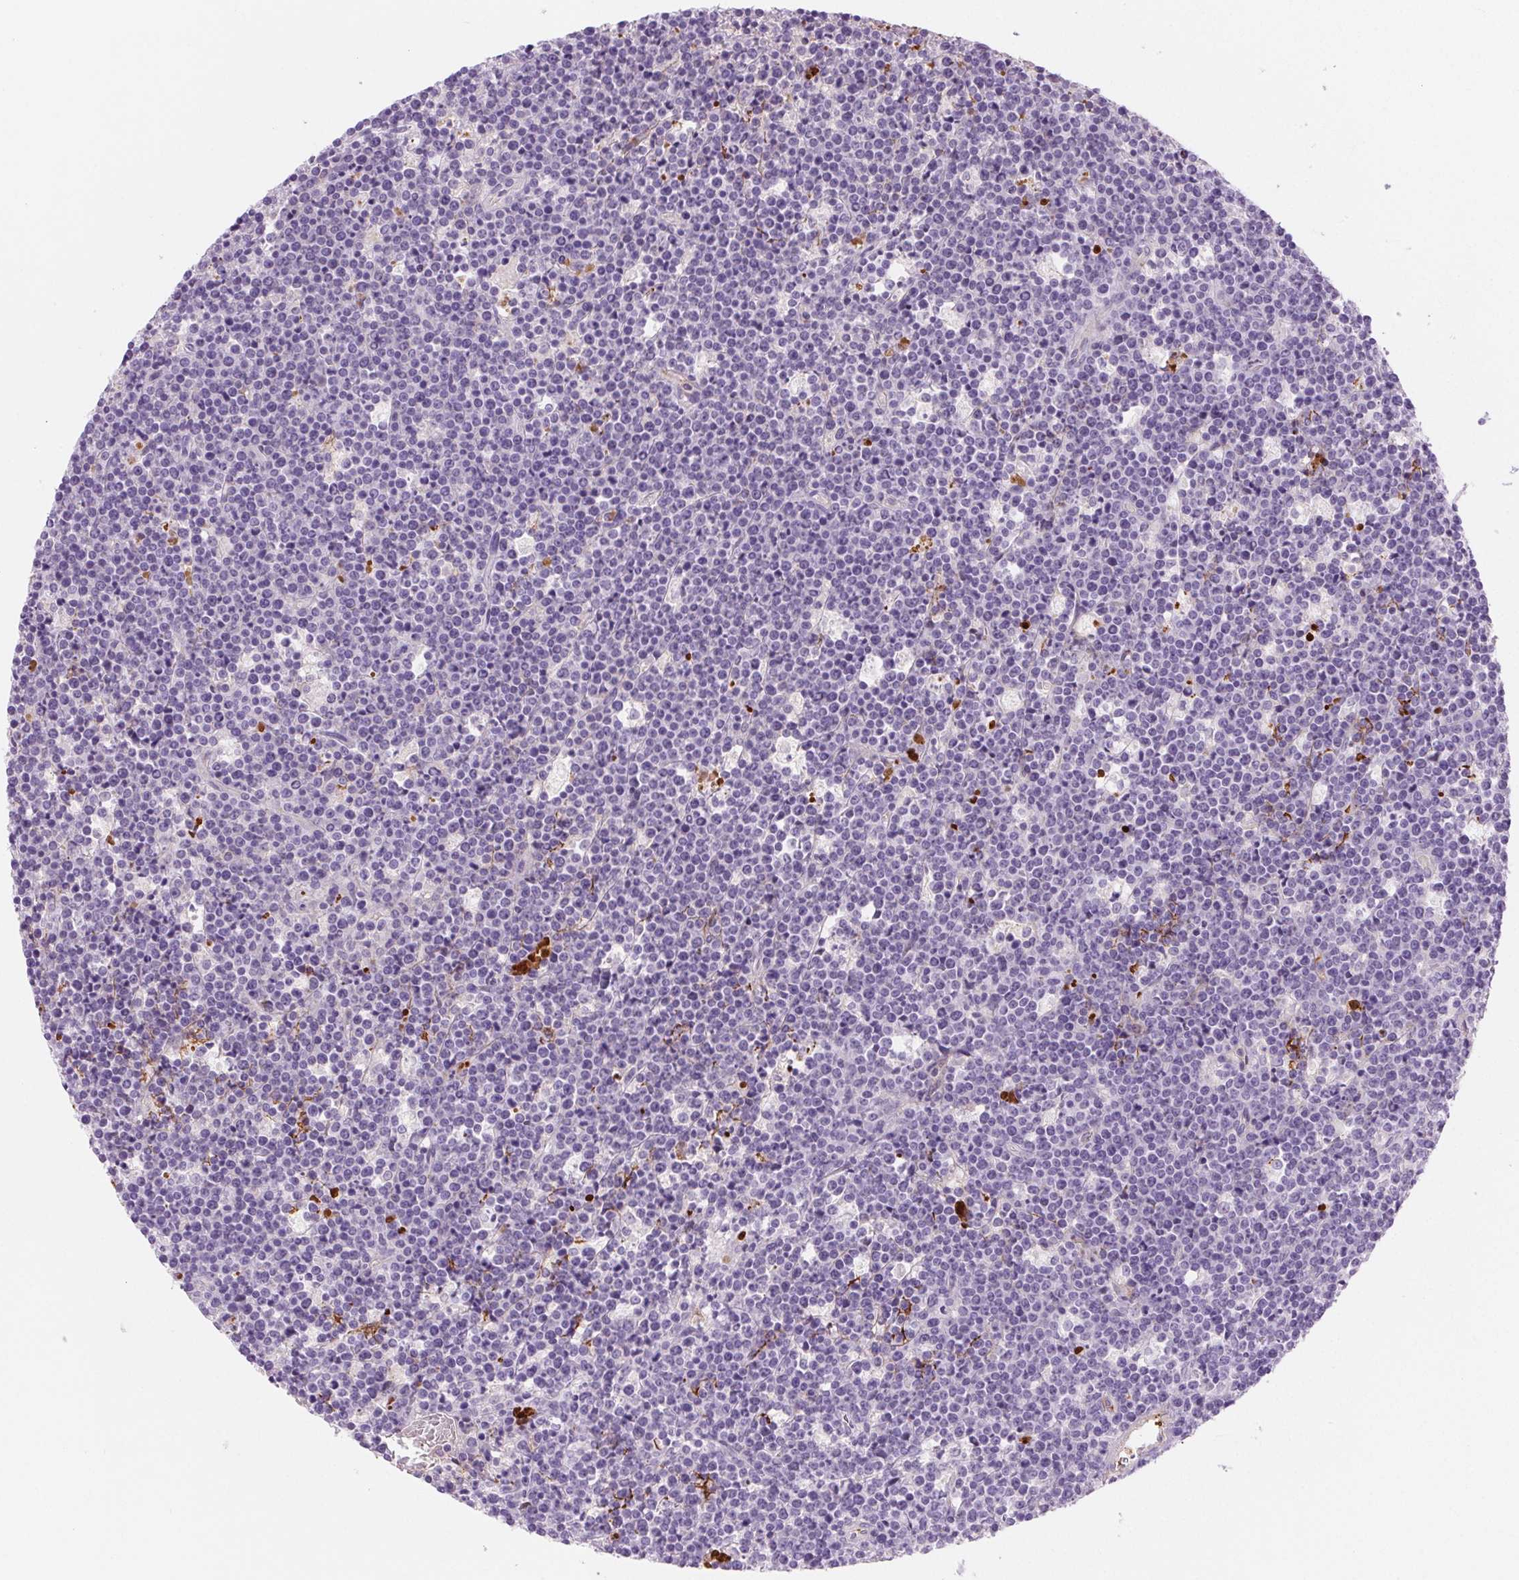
{"staining": {"intensity": "negative", "quantity": "none", "location": "none"}, "tissue": "lymphoma", "cell_type": "Tumor cells", "image_type": "cancer", "snomed": [{"axis": "morphology", "description": "Malignant lymphoma, non-Hodgkin's type, High grade"}, {"axis": "topography", "description": "Ovary"}], "caption": "Immunohistochemical staining of human high-grade malignant lymphoma, non-Hodgkin's type exhibits no significant staining in tumor cells.", "gene": "FGA", "patient": {"sex": "female", "age": 56}}